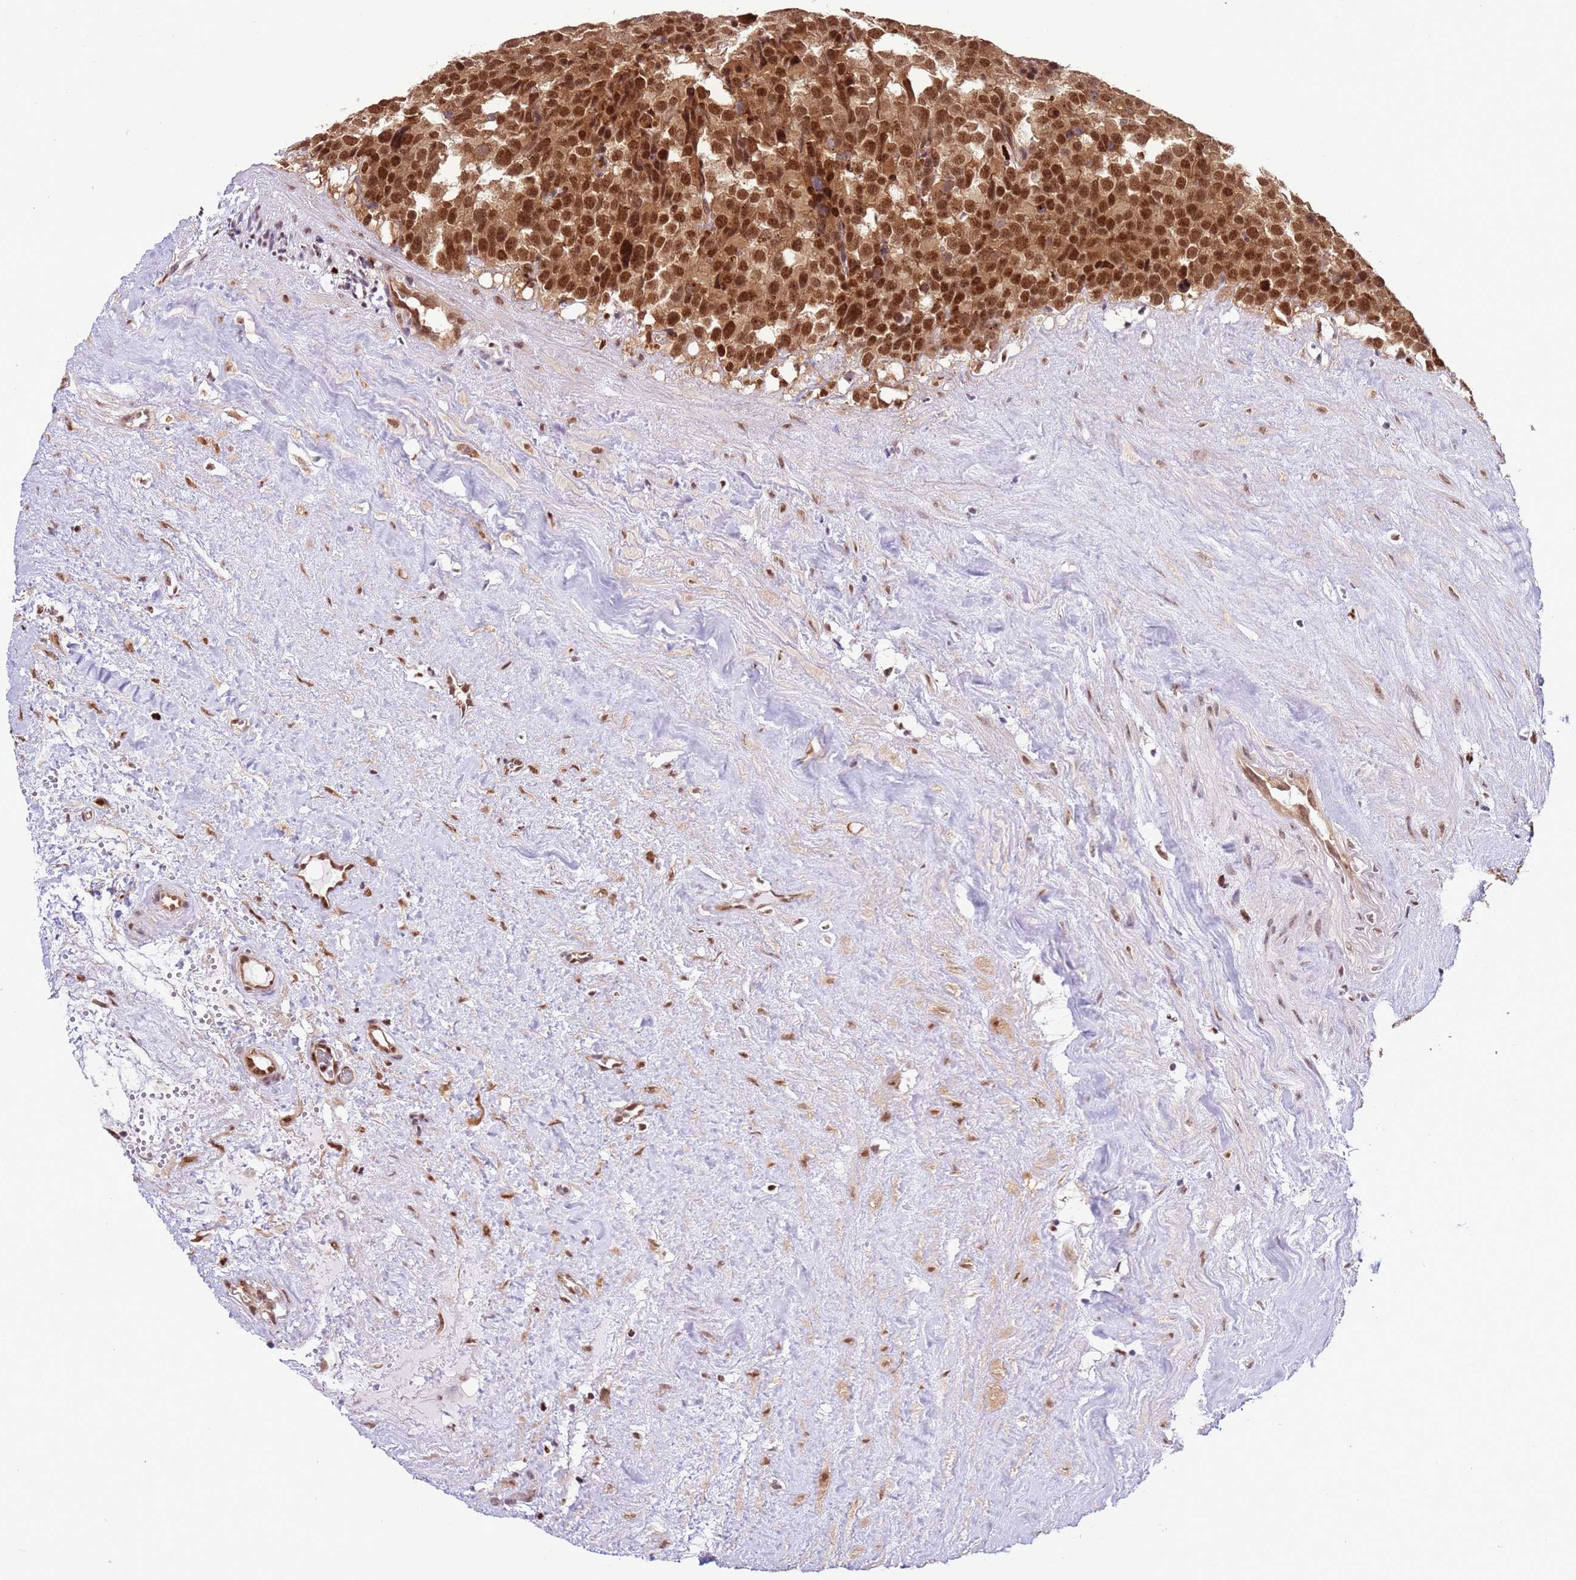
{"staining": {"intensity": "strong", "quantity": ">75%", "location": "cytoplasmic/membranous,nuclear"}, "tissue": "testis cancer", "cell_type": "Tumor cells", "image_type": "cancer", "snomed": [{"axis": "morphology", "description": "Seminoma, NOS"}, {"axis": "topography", "description": "Testis"}], "caption": "Testis cancer stained for a protein (brown) displays strong cytoplasmic/membranous and nuclear positive positivity in about >75% of tumor cells.", "gene": "PRPF6", "patient": {"sex": "male", "age": 71}}